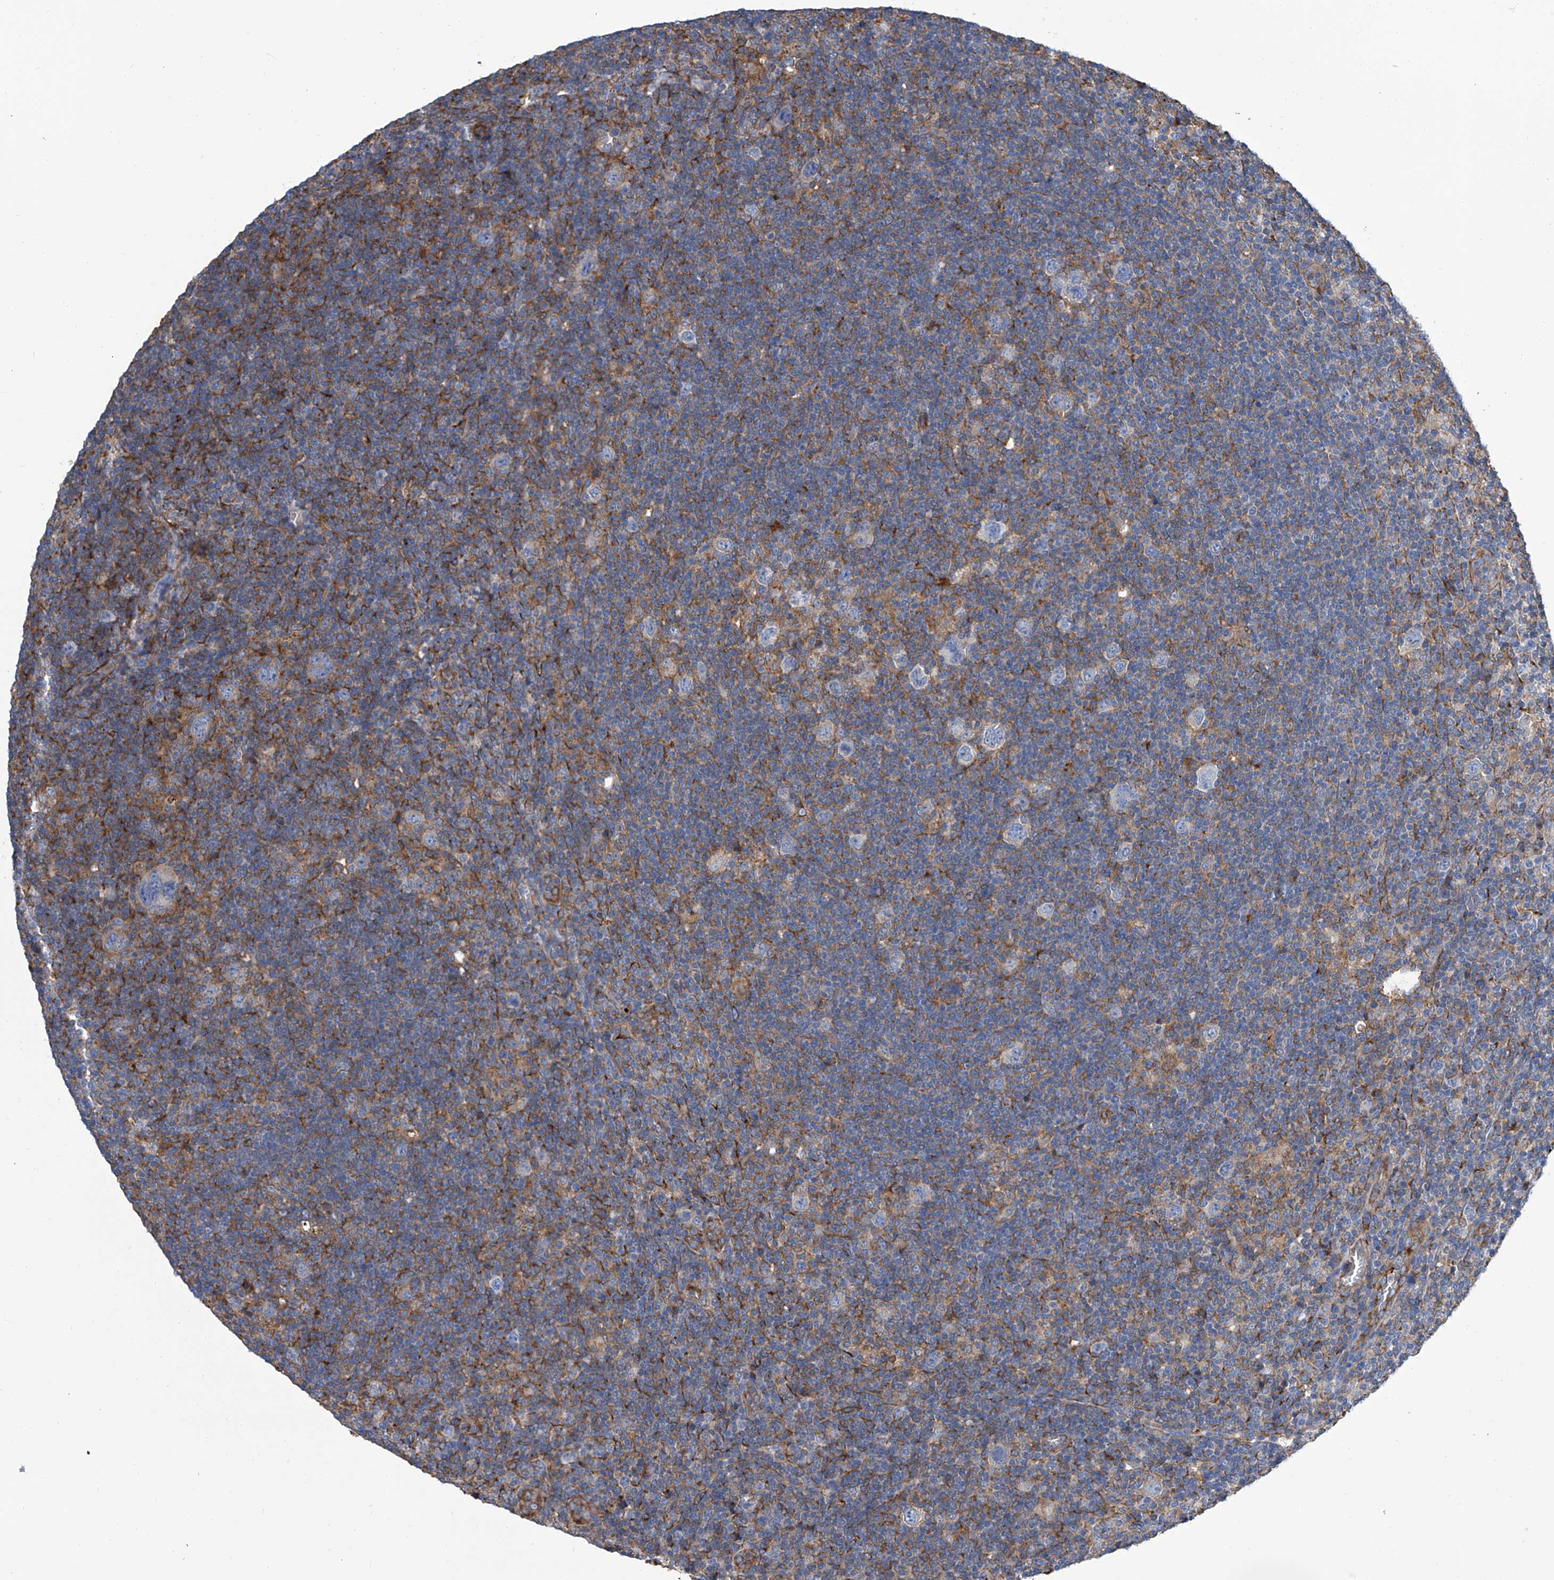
{"staining": {"intensity": "negative", "quantity": "none", "location": "none"}, "tissue": "lymphoma", "cell_type": "Tumor cells", "image_type": "cancer", "snomed": [{"axis": "morphology", "description": "Hodgkin's disease, NOS"}, {"axis": "topography", "description": "Lymph node"}], "caption": "Hodgkin's disease was stained to show a protein in brown. There is no significant expression in tumor cells. (DAB (3,3'-diaminobenzidine) immunohistochemistry (IHC) with hematoxylin counter stain).", "gene": "GPT", "patient": {"sex": "female", "age": 57}}